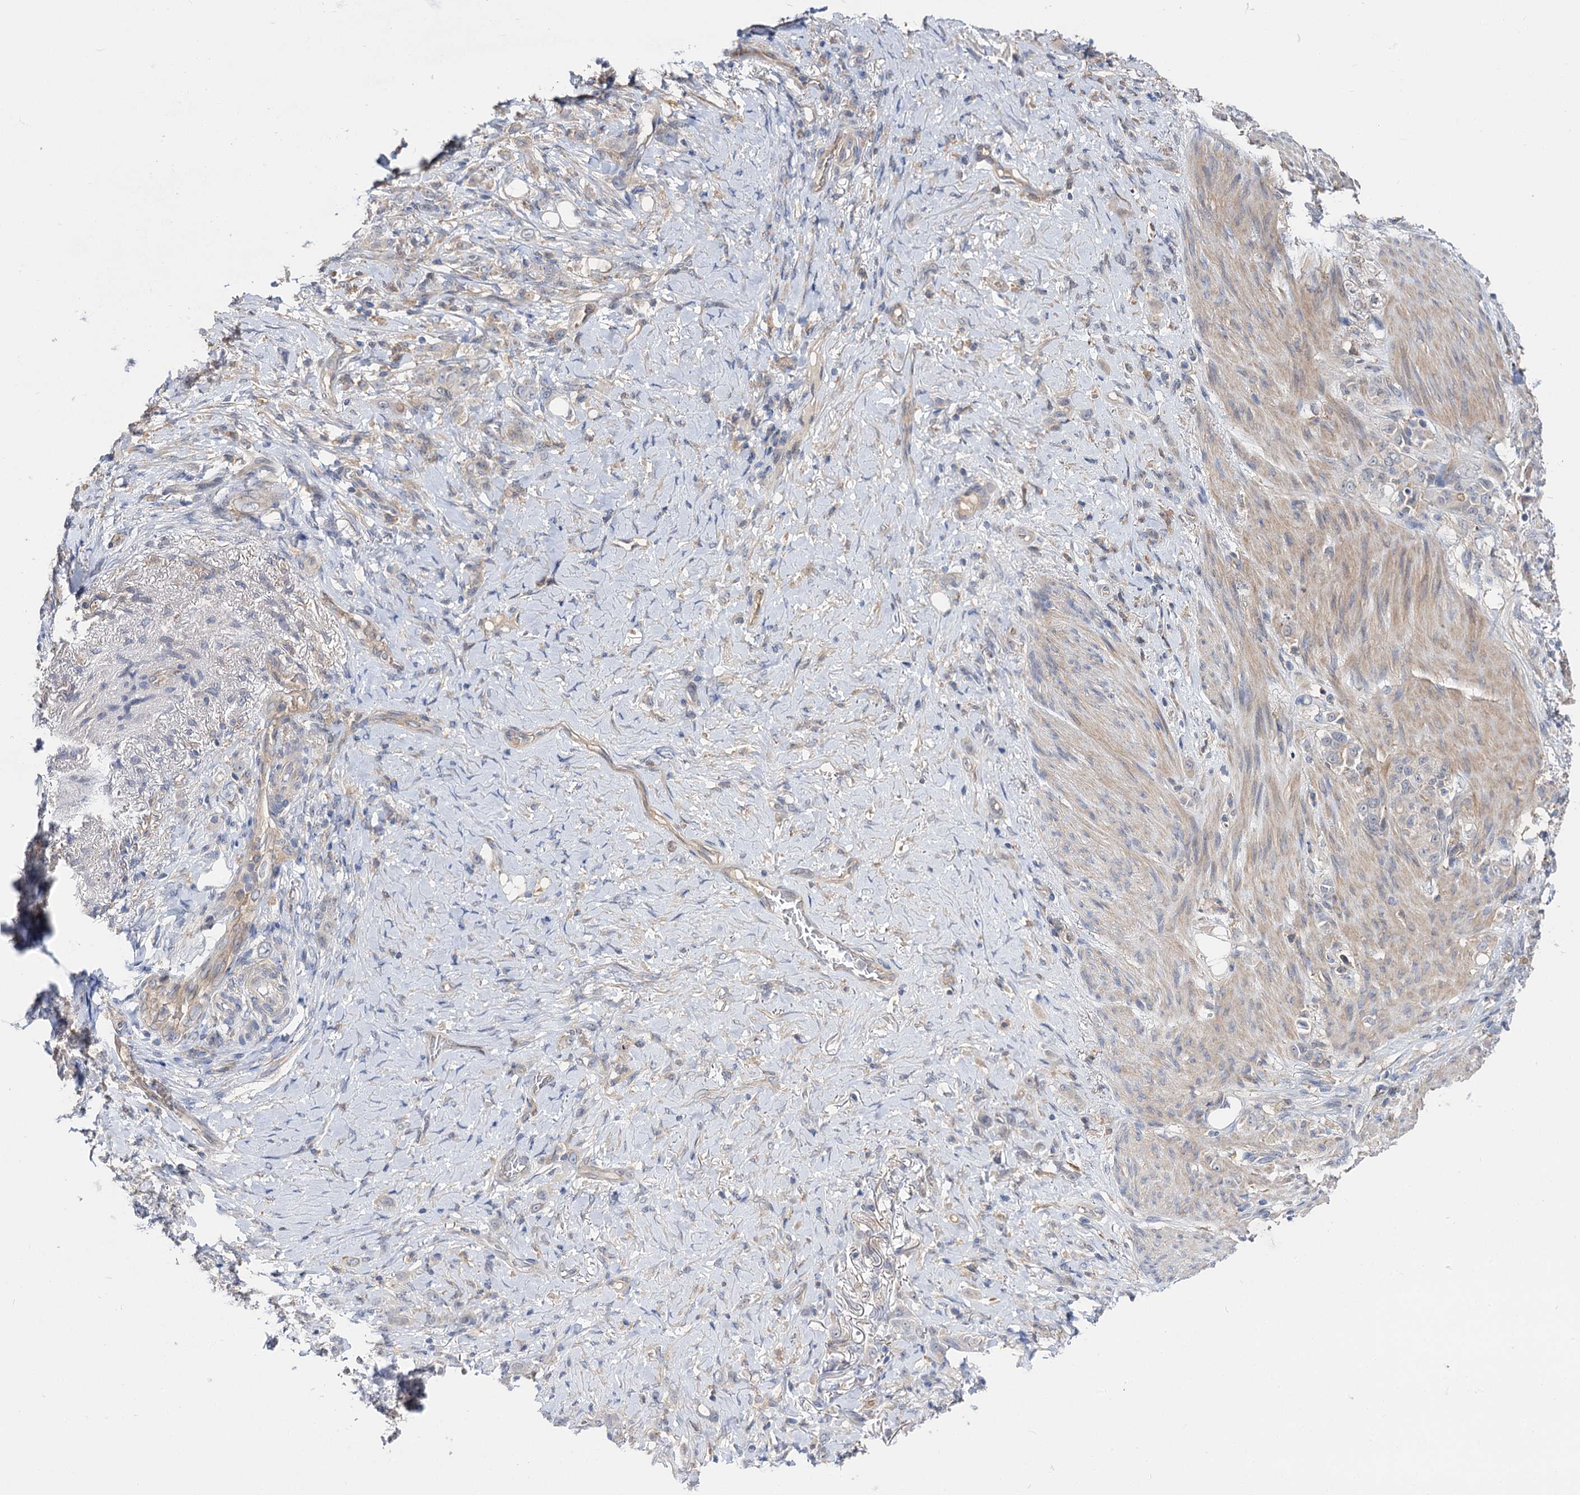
{"staining": {"intensity": "negative", "quantity": "none", "location": "none"}, "tissue": "stomach cancer", "cell_type": "Tumor cells", "image_type": "cancer", "snomed": [{"axis": "morphology", "description": "Adenocarcinoma, NOS"}, {"axis": "topography", "description": "Stomach"}], "caption": "Micrograph shows no significant protein expression in tumor cells of stomach cancer (adenocarcinoma).", "gene": "NEK10", "patient": {"sex": "female", "age": 79}}